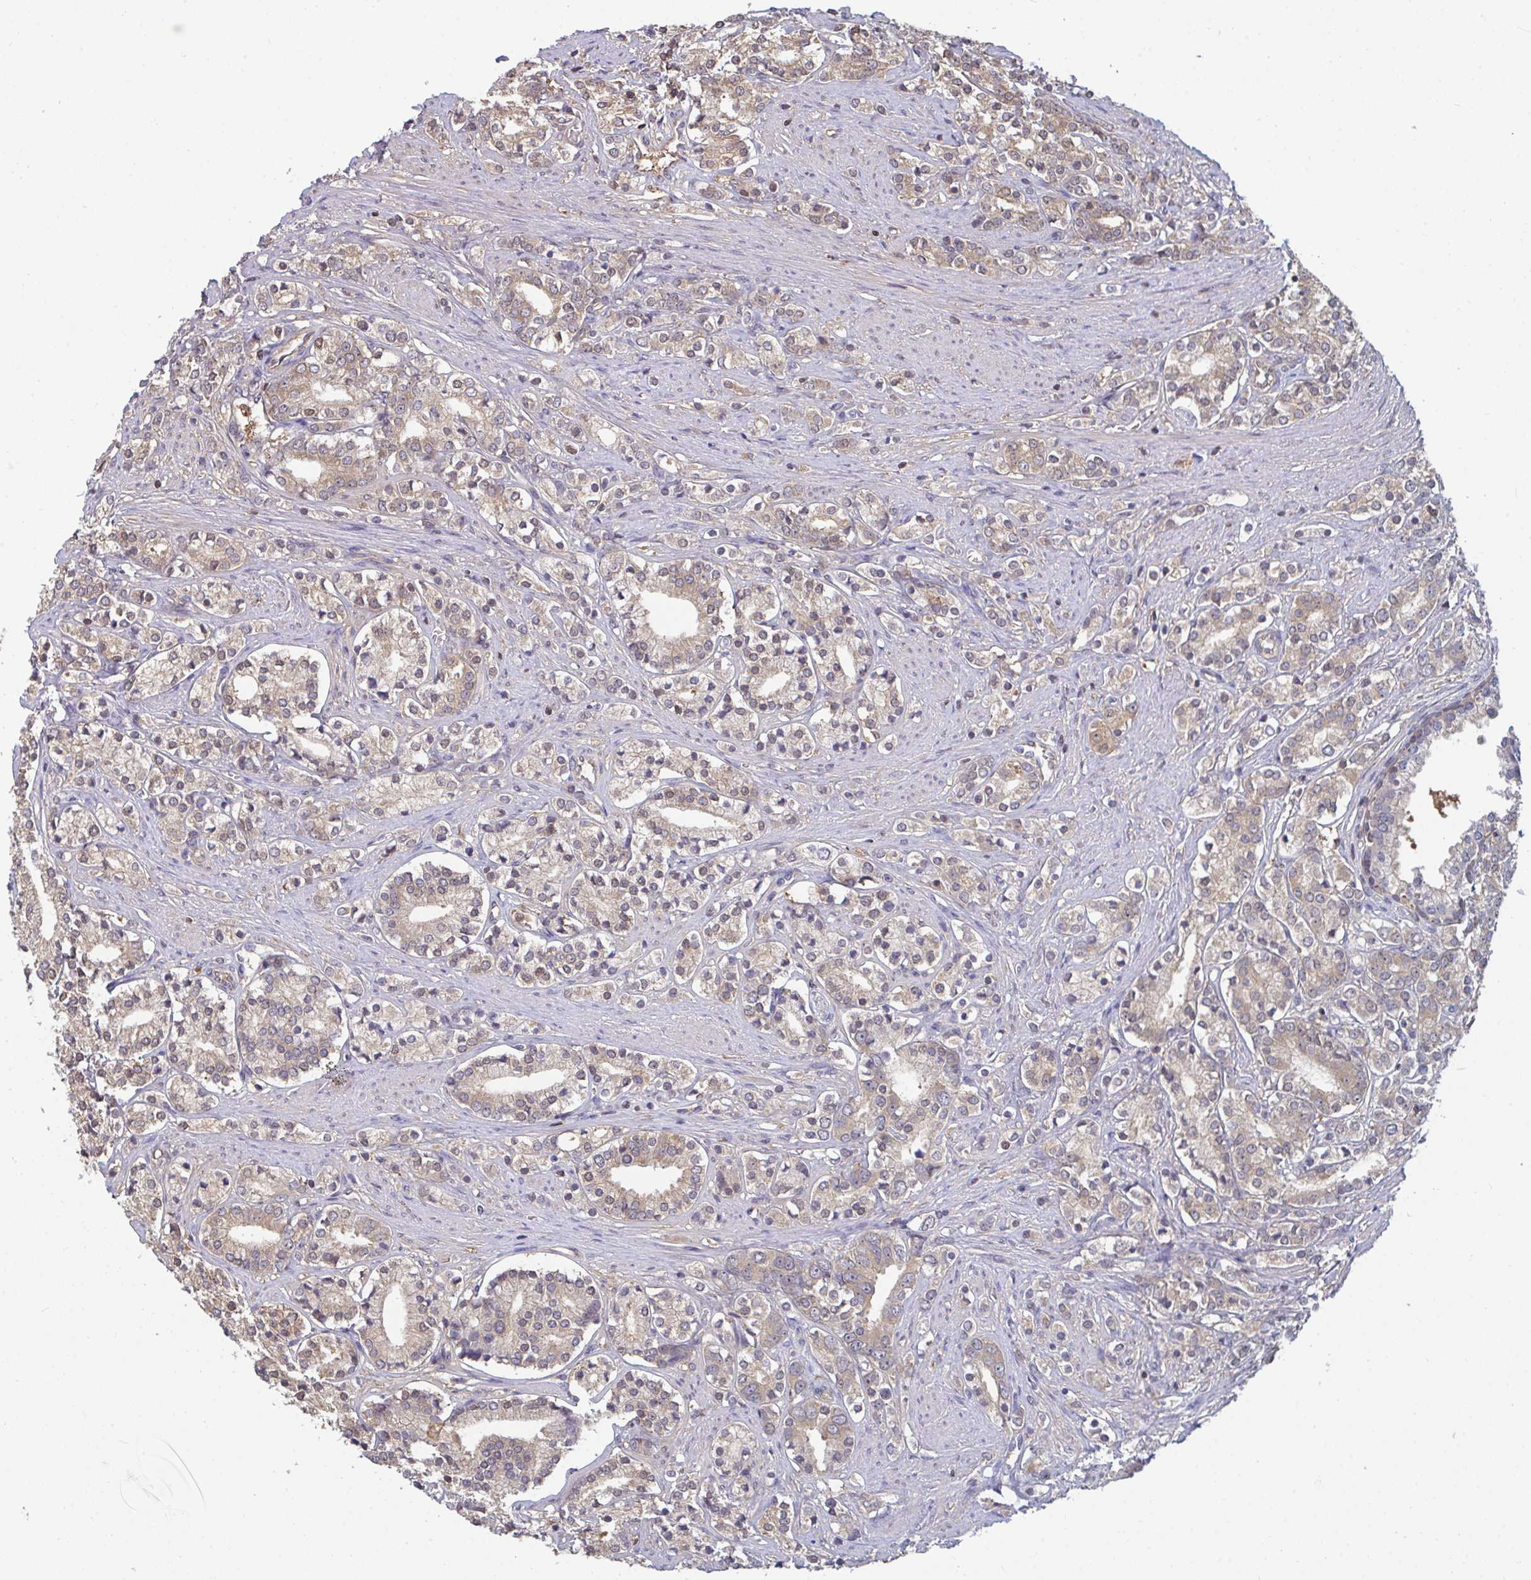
{"staining": {"intensity": "weak", "quantity": "25%-75%", "location": "cytoplasmic/membranous,nuclear"}, "tissue": "prostate cancer", "cell_type": "Tumor cells", "image_type": "cancer", "snomed": [{"axis": "morphology", "description": "Adenocarcinoma, High grade"}, {"axis": "topography", "description": "Prostate"}], "caption": "Immunohistochemical staining of human high-grade adenocarcinoma (prostate) displays weak cytoplasmic/membranous and nuclear protein expression in about 25%-75% of tumor cells.", "gene": "TTC9C", "patient": {"sex": "male", "age": 58}}